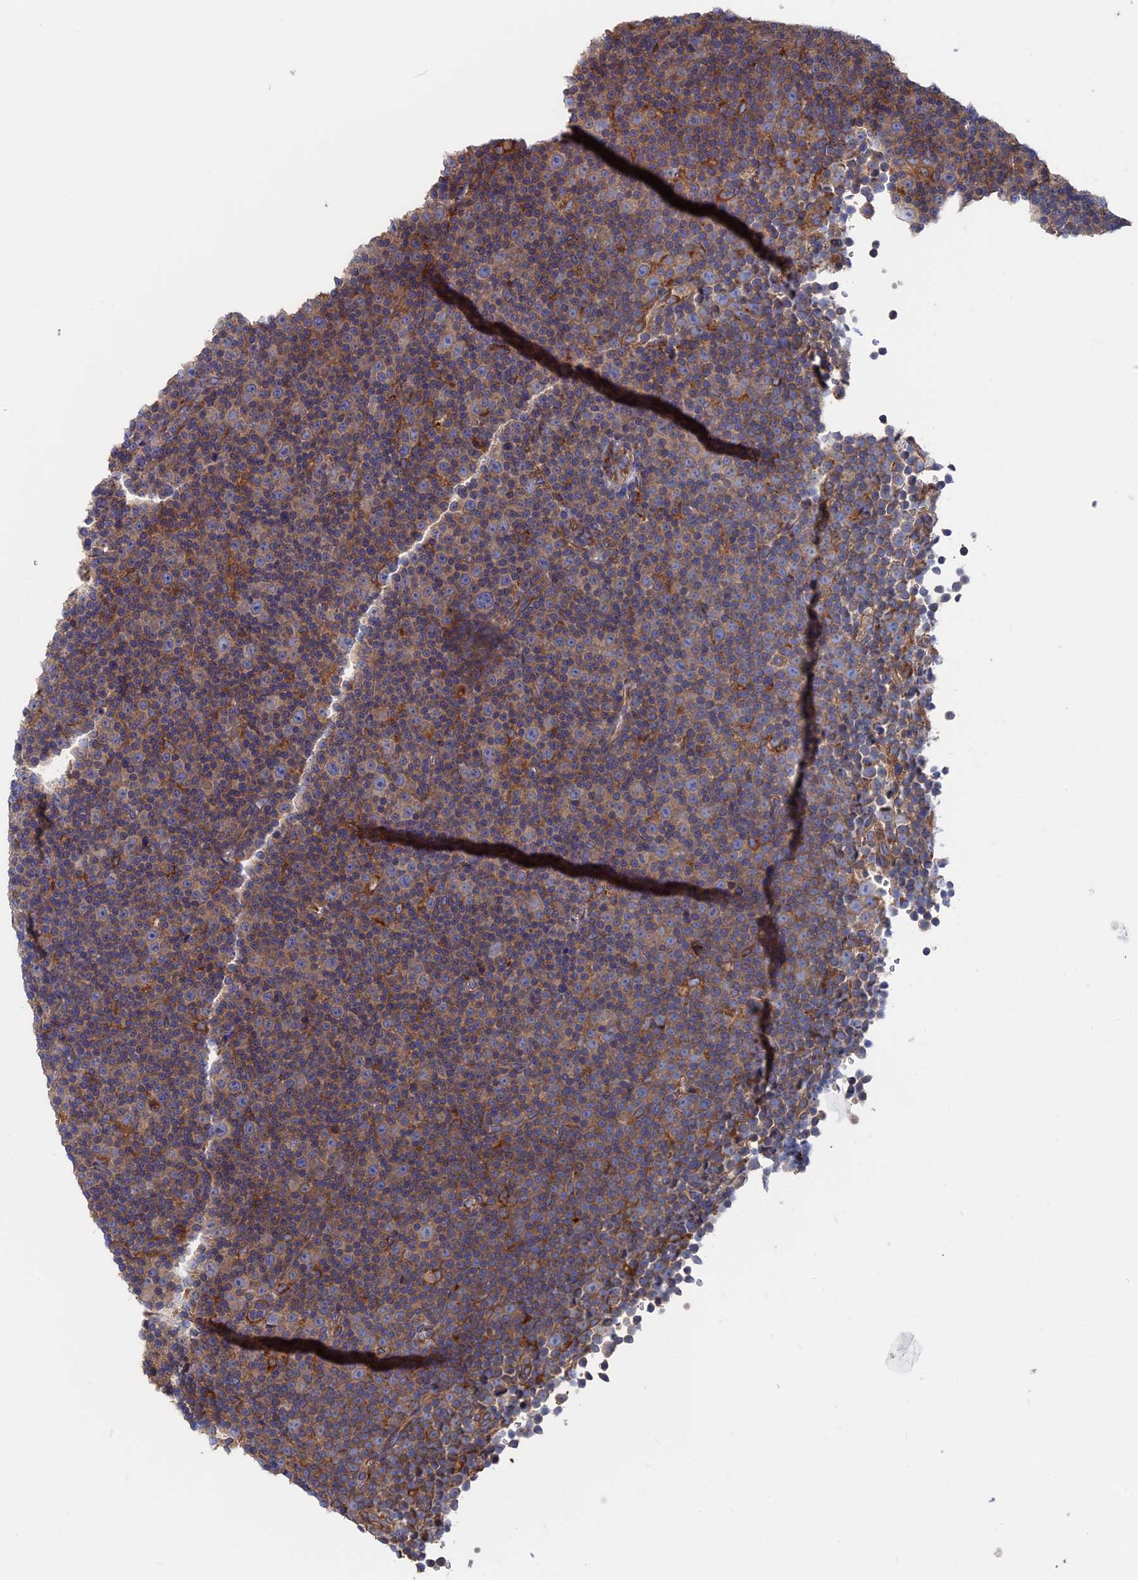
{"staining": {"intensity": "weak", "quantity": "<25%", "location": "cytoplasmic/membranous"}, "tissue": "lymphoma", "cell_type": "Tumor cells", "image_type": "cancer", "snomed": [{"axis": "morphology", "description": "Malignant lymphoma, non-Hodgkin's type, Low grade"}, {"axis": "topography", "description": "Lymph node"}], "caption": "Micrograph shows no protein expression in tumor cells of low-grade malignant lymphoma, non-Hodgkin's type tissue. The staining is performed using DAB brown chromogen with nuclei counter-stained in using hematoxylin.", "gene": "DNAJC3", "patient": {"sex": "female", "age": 67}}